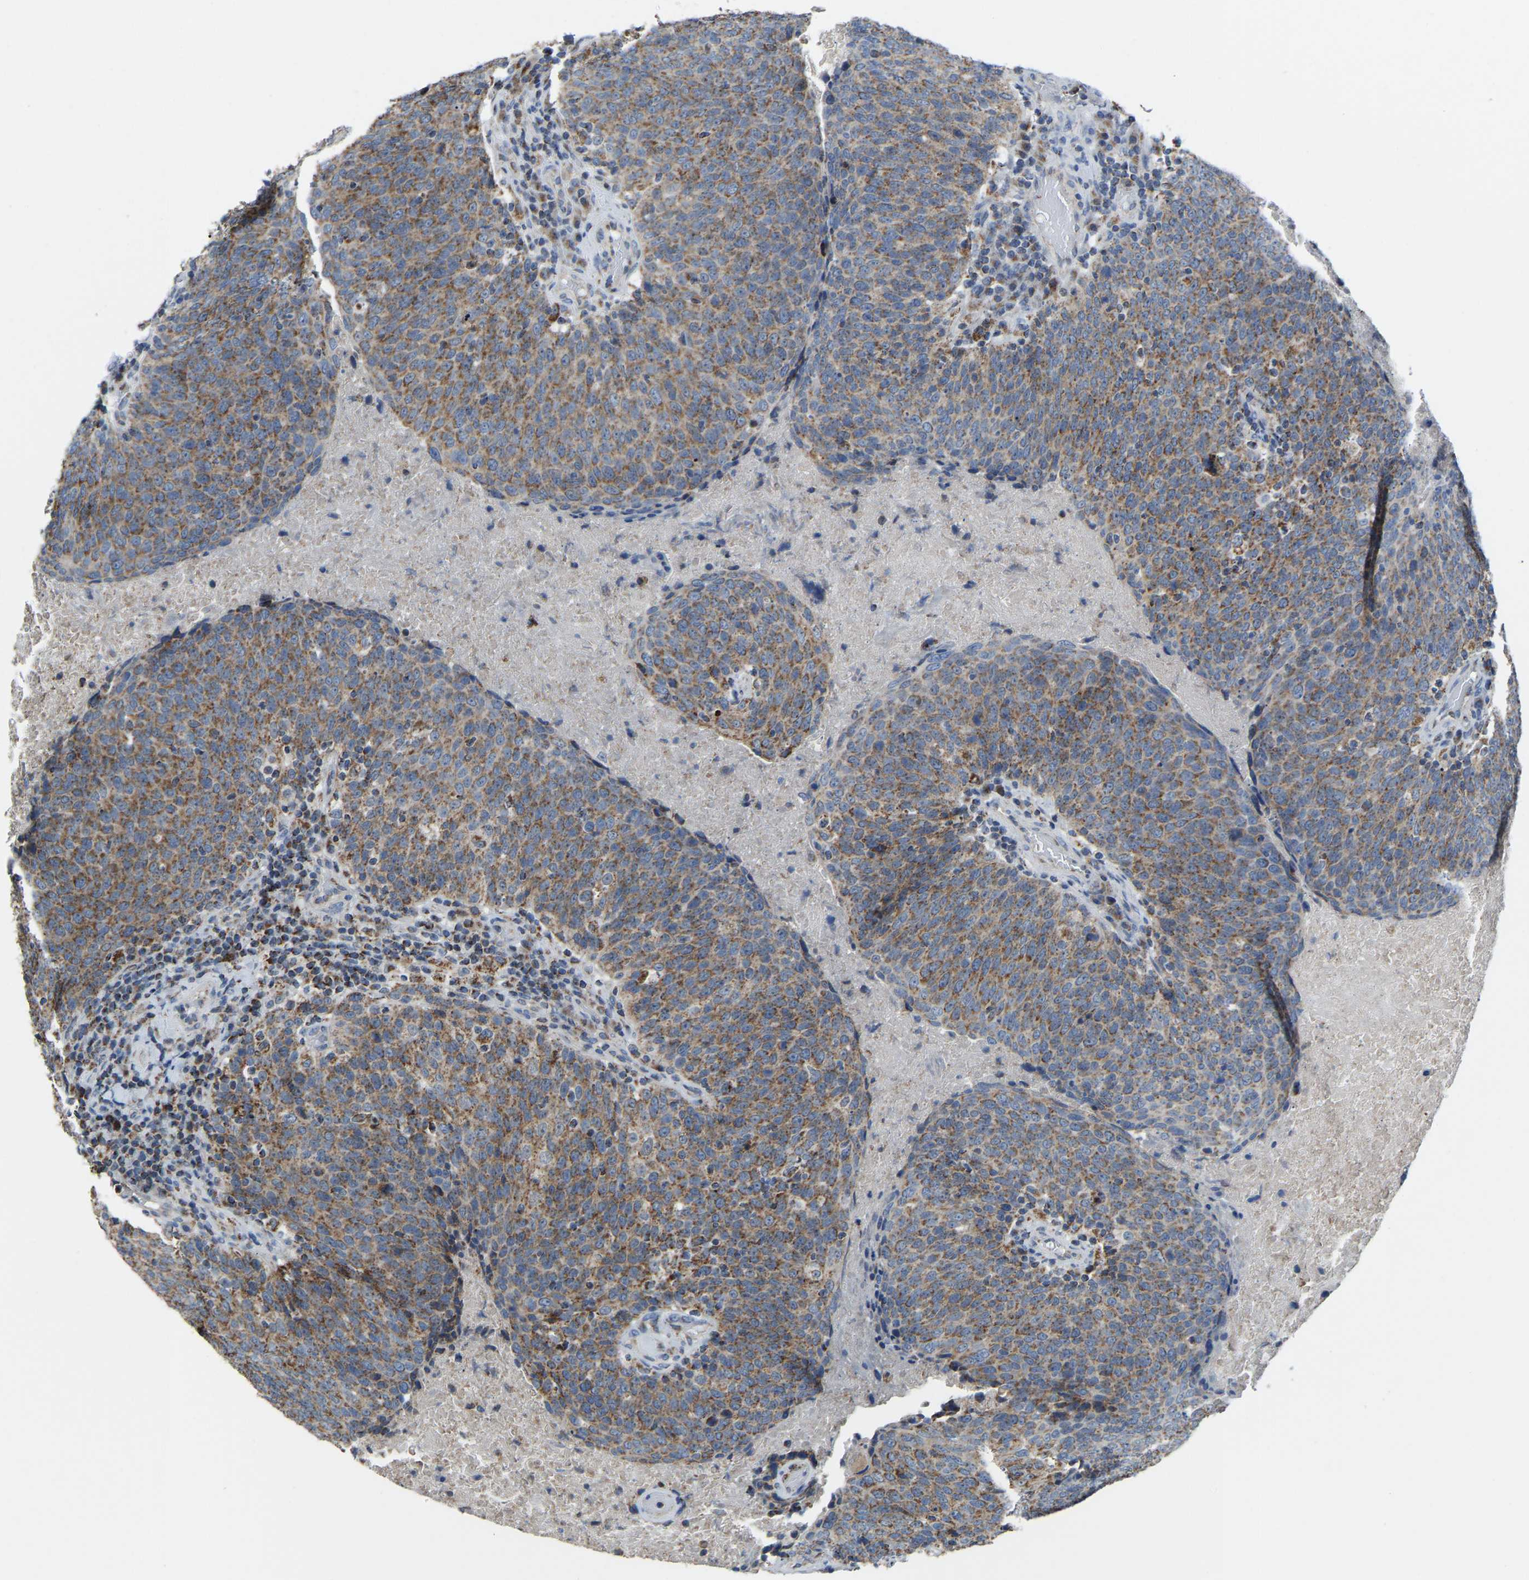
{"staining": {"intensity": "moderate", "quantity": ">75%", "location": "cytoplasmic/membranous"}, "tissue": "head and neck cancer", "cell_type": "Tumor cells", "image_type": "cancer", "snomed": [{"axis": "morphology", "description": "Squamous cell carcinoma, NOS"}, {"axis": "morphology", "description": "Squamous cell carcinoma, metastatic, NOS"}, {"axis": "topography", "description": "Lymph node"}, {"axis": "topography", "description": "Head-Neck"}], "caption": "Moderate cytoplasmic/membranous positivity for a protein is appreciated in approximately >75% of tumor cells of squamous cell carcinoma (head and neck) using immunohistochemistry (IHC).", "gene": "CANT1", "patient": {"sex": "male", "age": 62}}